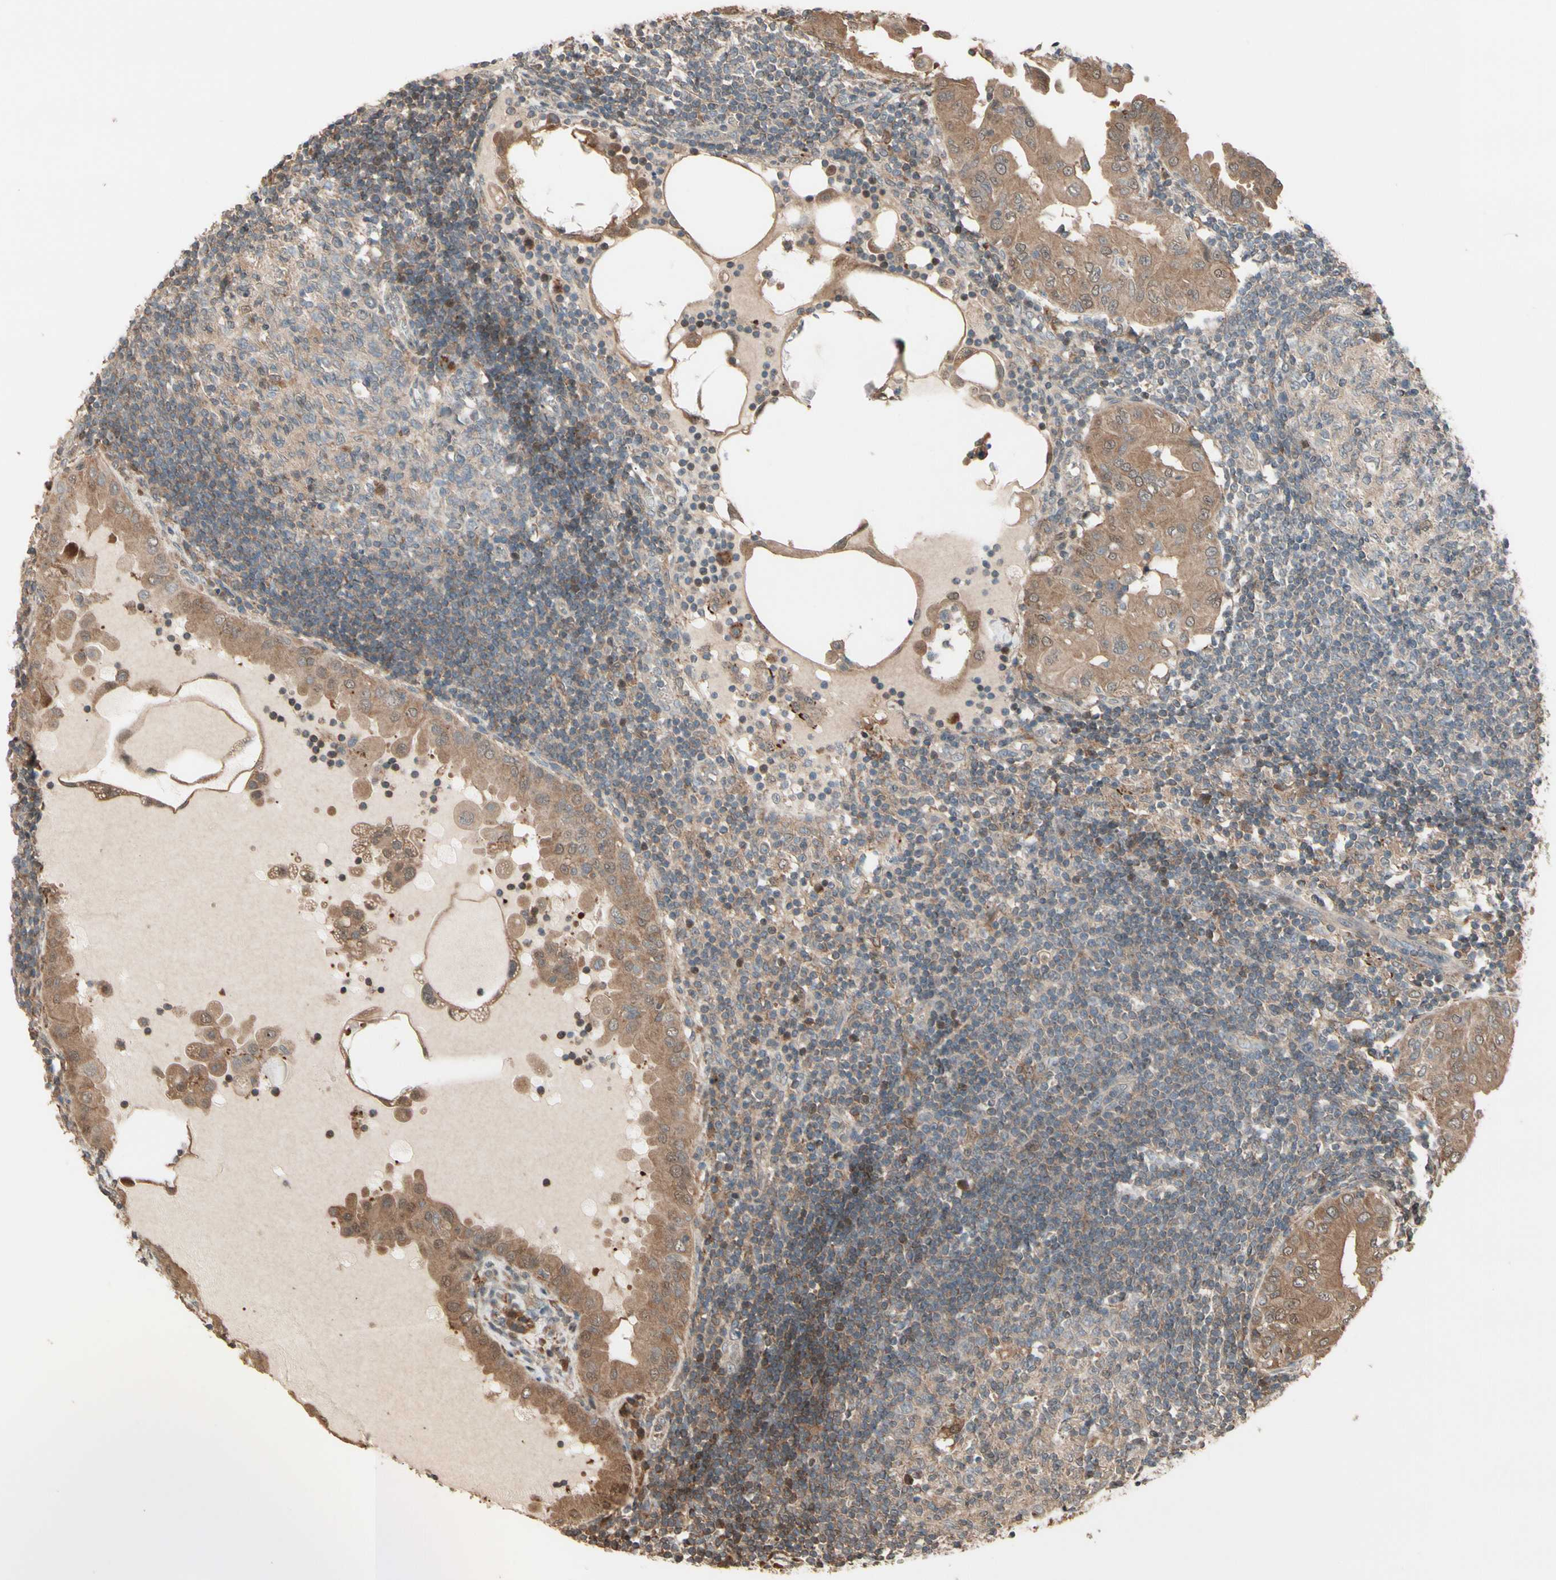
{"staining": {"intensity": "moderate", "quantity": ">75%", "location": "cytoplasmic/membranous"}, "tissue": "thyroid cancer", "cell_type": "Tumor cells", "image_type": "cancer", "snomed": [{"axis": "morphology", "description": "Papillary adenocarcinoma, NOS"}, {"axis": "topography", "description": "Thyroid gland"}], "caption": "Moderate cytoplasmic/membranous staining is appreciated in approximately >75% of tumor cells in thyroid cancer.", "gene": "CSF1R", "patient": {"sex": "male", "age": 33}}